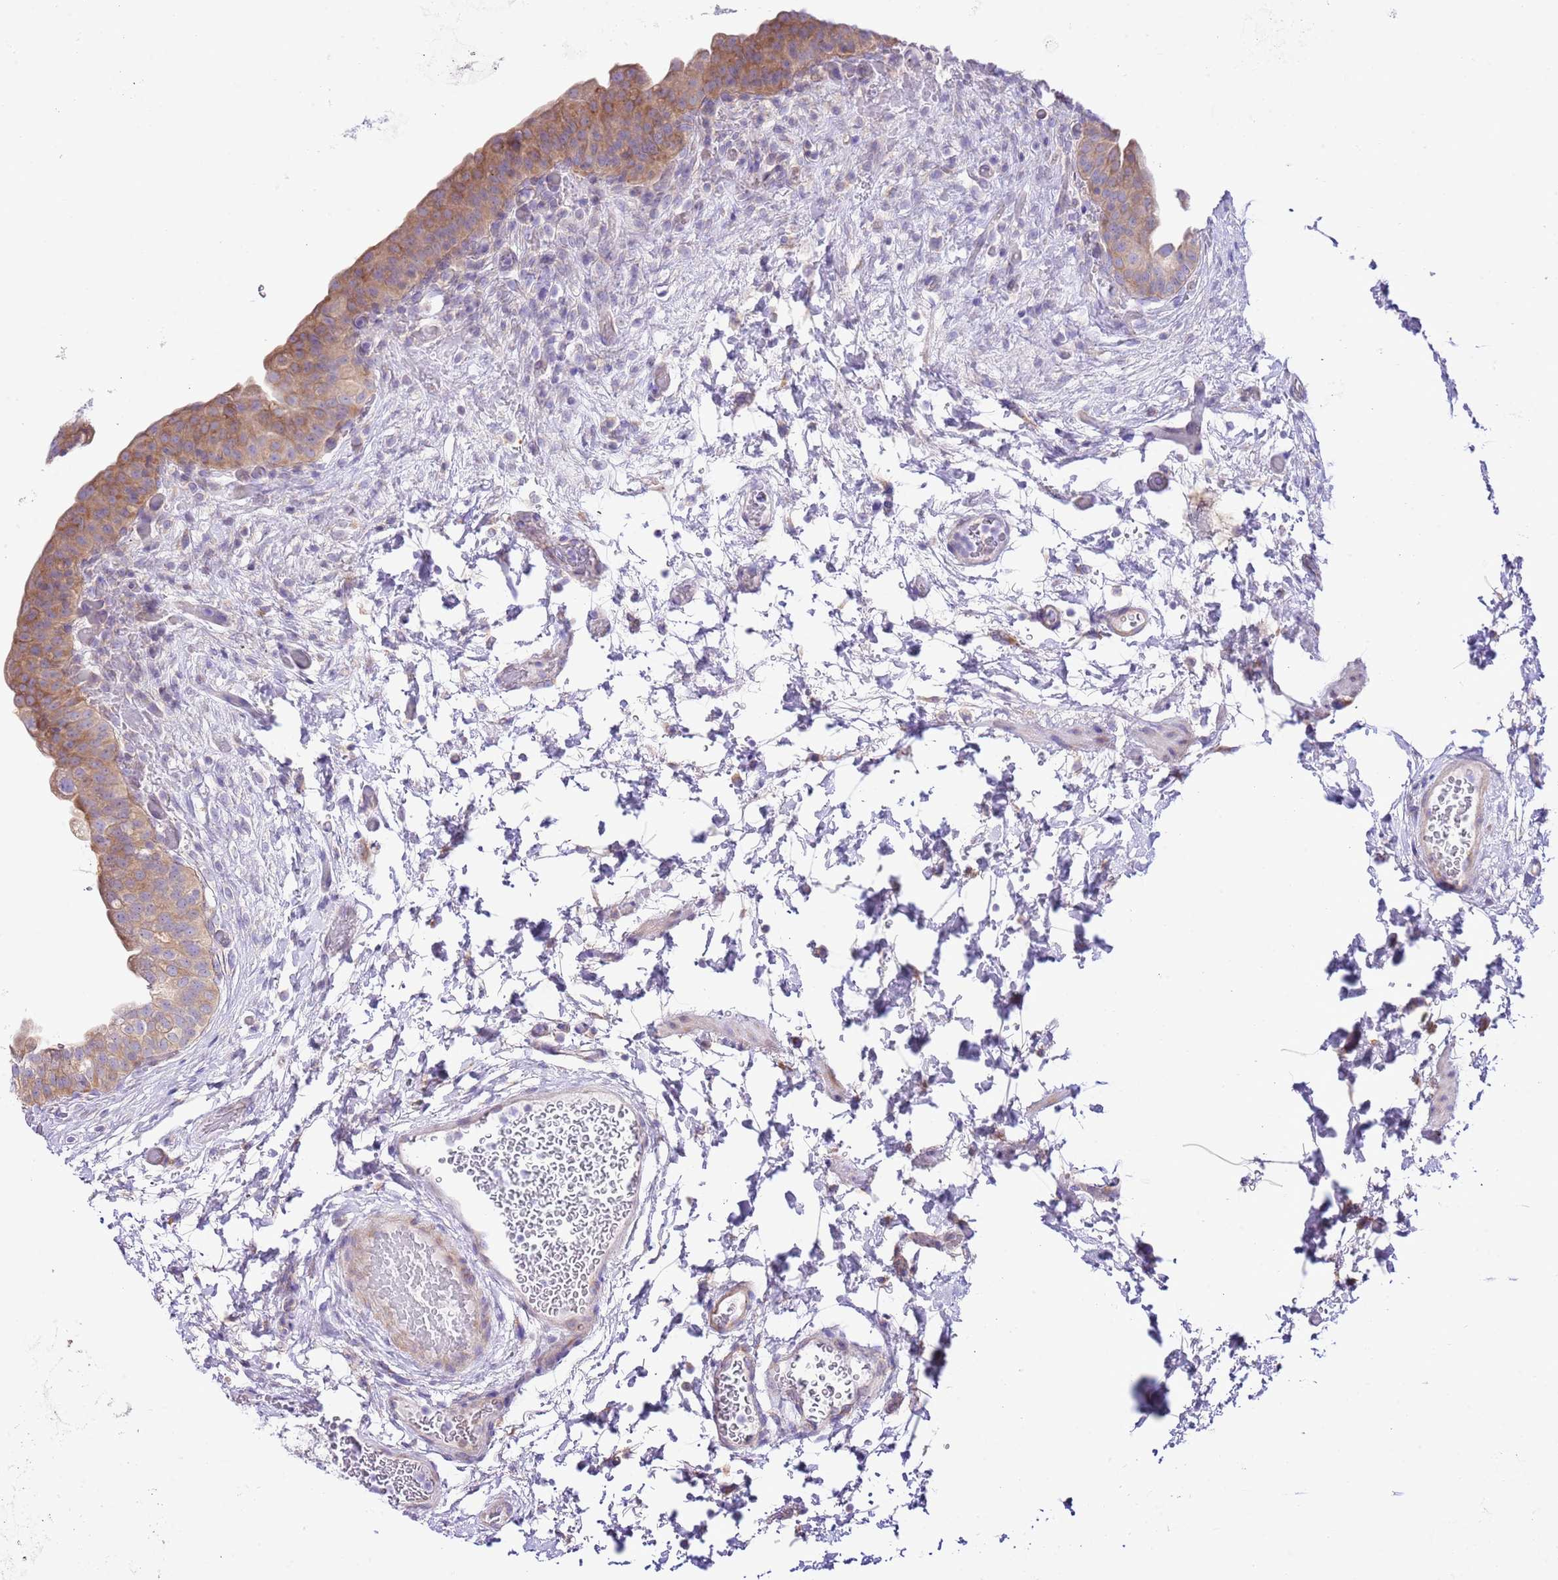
{"staining": {"intensity": "moderate", "quantity": ">75%", "location": "cytoplasmic/membranous"}, "tissue": "urinary bladder", "cell_type": "Urothelial cells", "image_type": "normal", "snomed": [{"axis": "morphology", "description": "Normal tissue, NOS"}, {"axis": "topography", "description": "Urinary bladder"}], "caption": "Benign urinary bladder was stained to show a protein in brown. There is medium levels of moderate cytoplasmic/membranous staining in about >75% of urothelial cells. Nuclei are stained in blue.", "gene": "RPS10", "patient": {"sex": "male", "age": 69}}